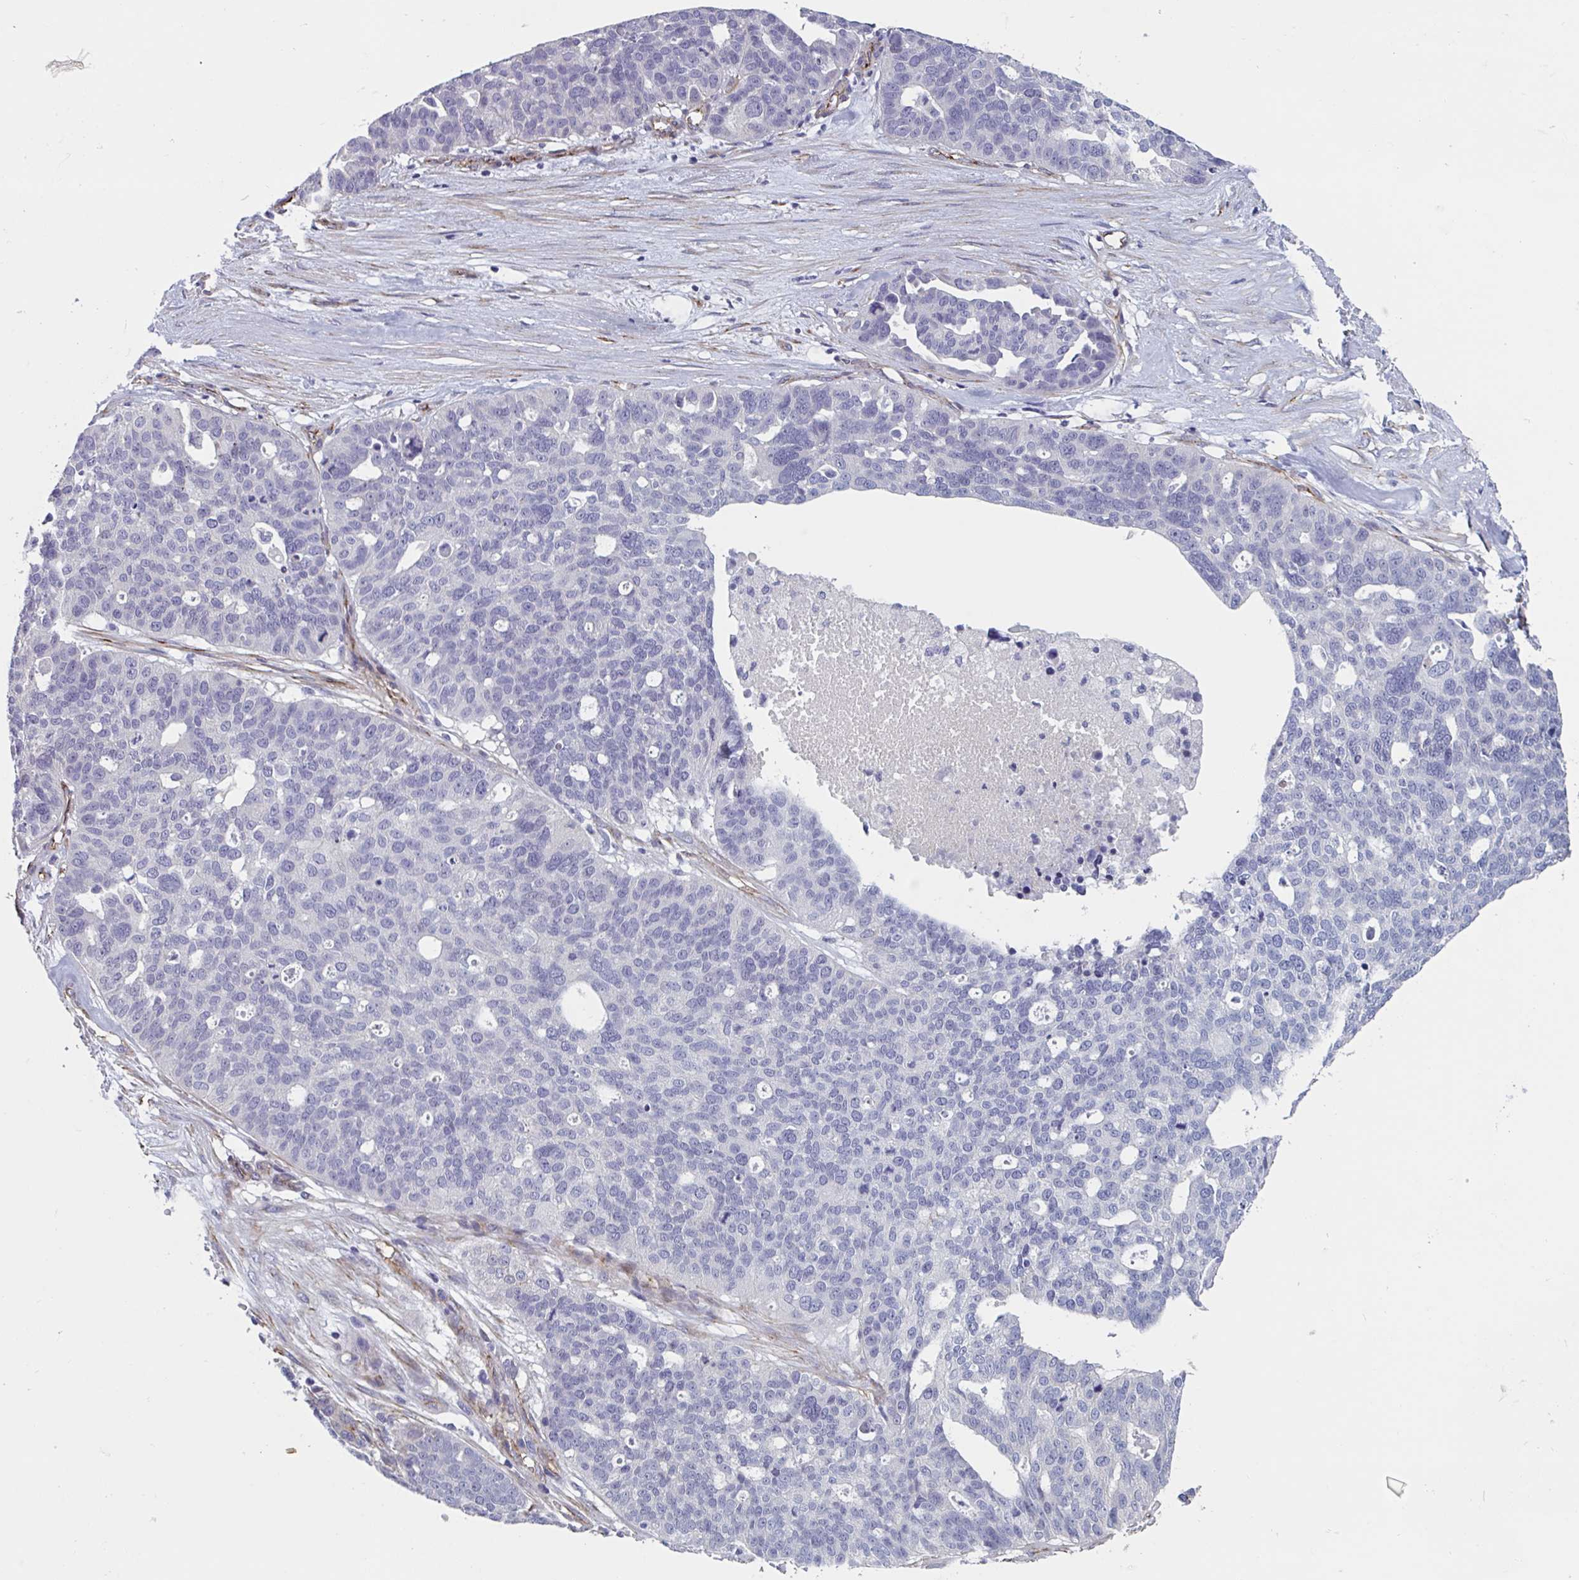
{"staining": {"intensity": "negative", "quantity": "none", "location": "none"}, "tissue": "ovarian cancer", "cell_type": "Tumor cells", "image_type": "cancer", "snomed": [{"axis": "morphology", "description": "Cystadenocarcinoma, serous, NOS"}, {"axis": "topography", "description": "Ovary"}], "caption": "Ovarian cancer was stained to show a protein in brown. There is no significant staining in tumor cells.", "gene": "CITED4", "patient": {"sex": "female", "age": 59}}